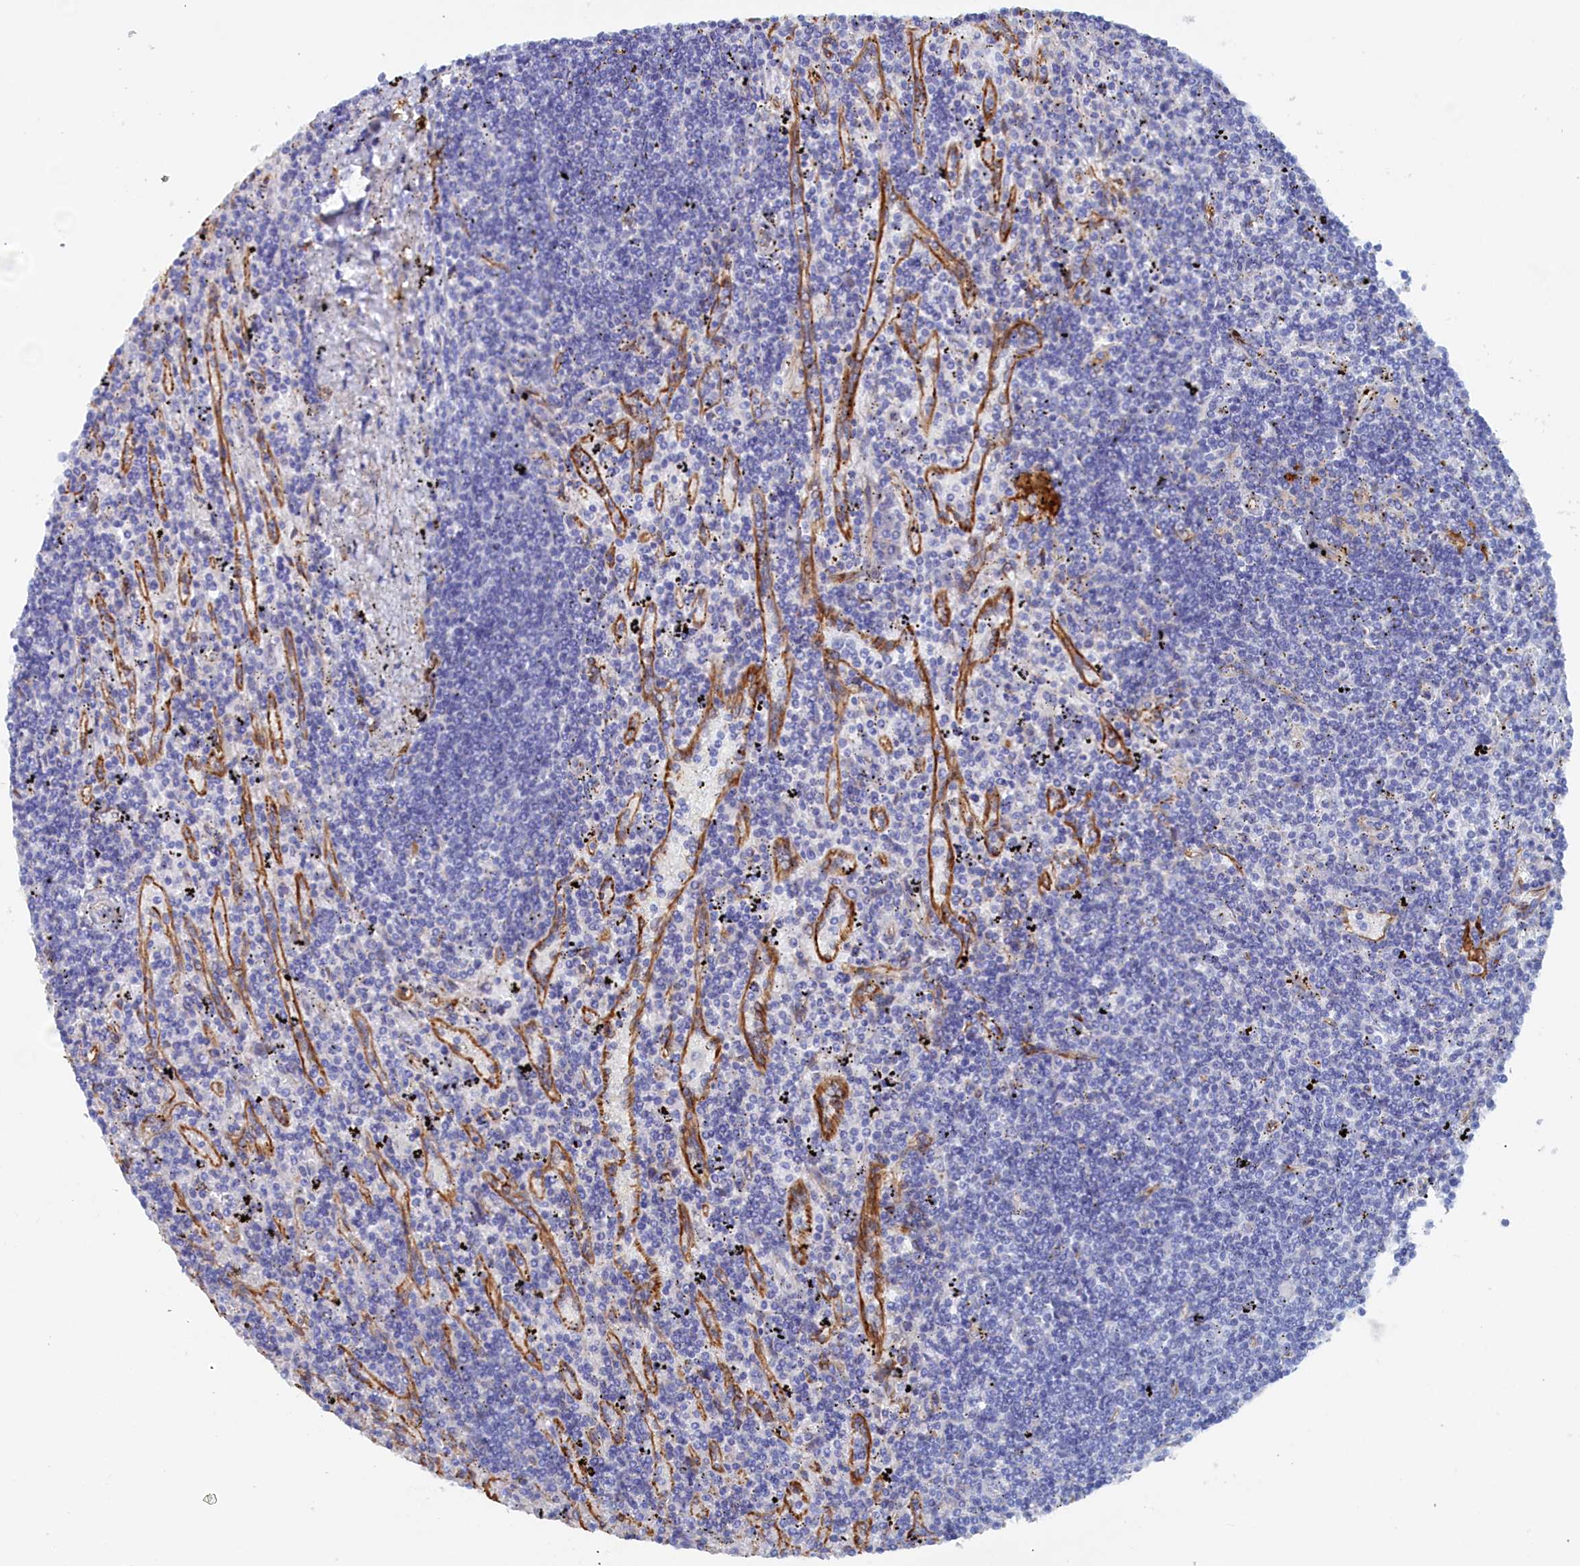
{"staining": {"intensity": "negative", "quantity": "none", "location": "none"}, "tissue": "lymphoma", "cell_type": "Tumor cells", "image_type": "cancer", "snomed": [{"axis": "morphology", "description": "Malignant lymphoma, non-Hodgkin's type, Low grade"}, {"axis": "topography", "description": "Spleen"}], "caption": "IHC histopathology image of malignant lymphoma, non-Hodgkin's type (low-grade) stained for a protein (brown), which exhibits no expression in tumor cells. (DAB (3,3'-diaminobenzidine) IHC visualized using brightfield microscopy, high magnification).", "gene": "COG7", "patient": {"sex": "male", "age": 76}}